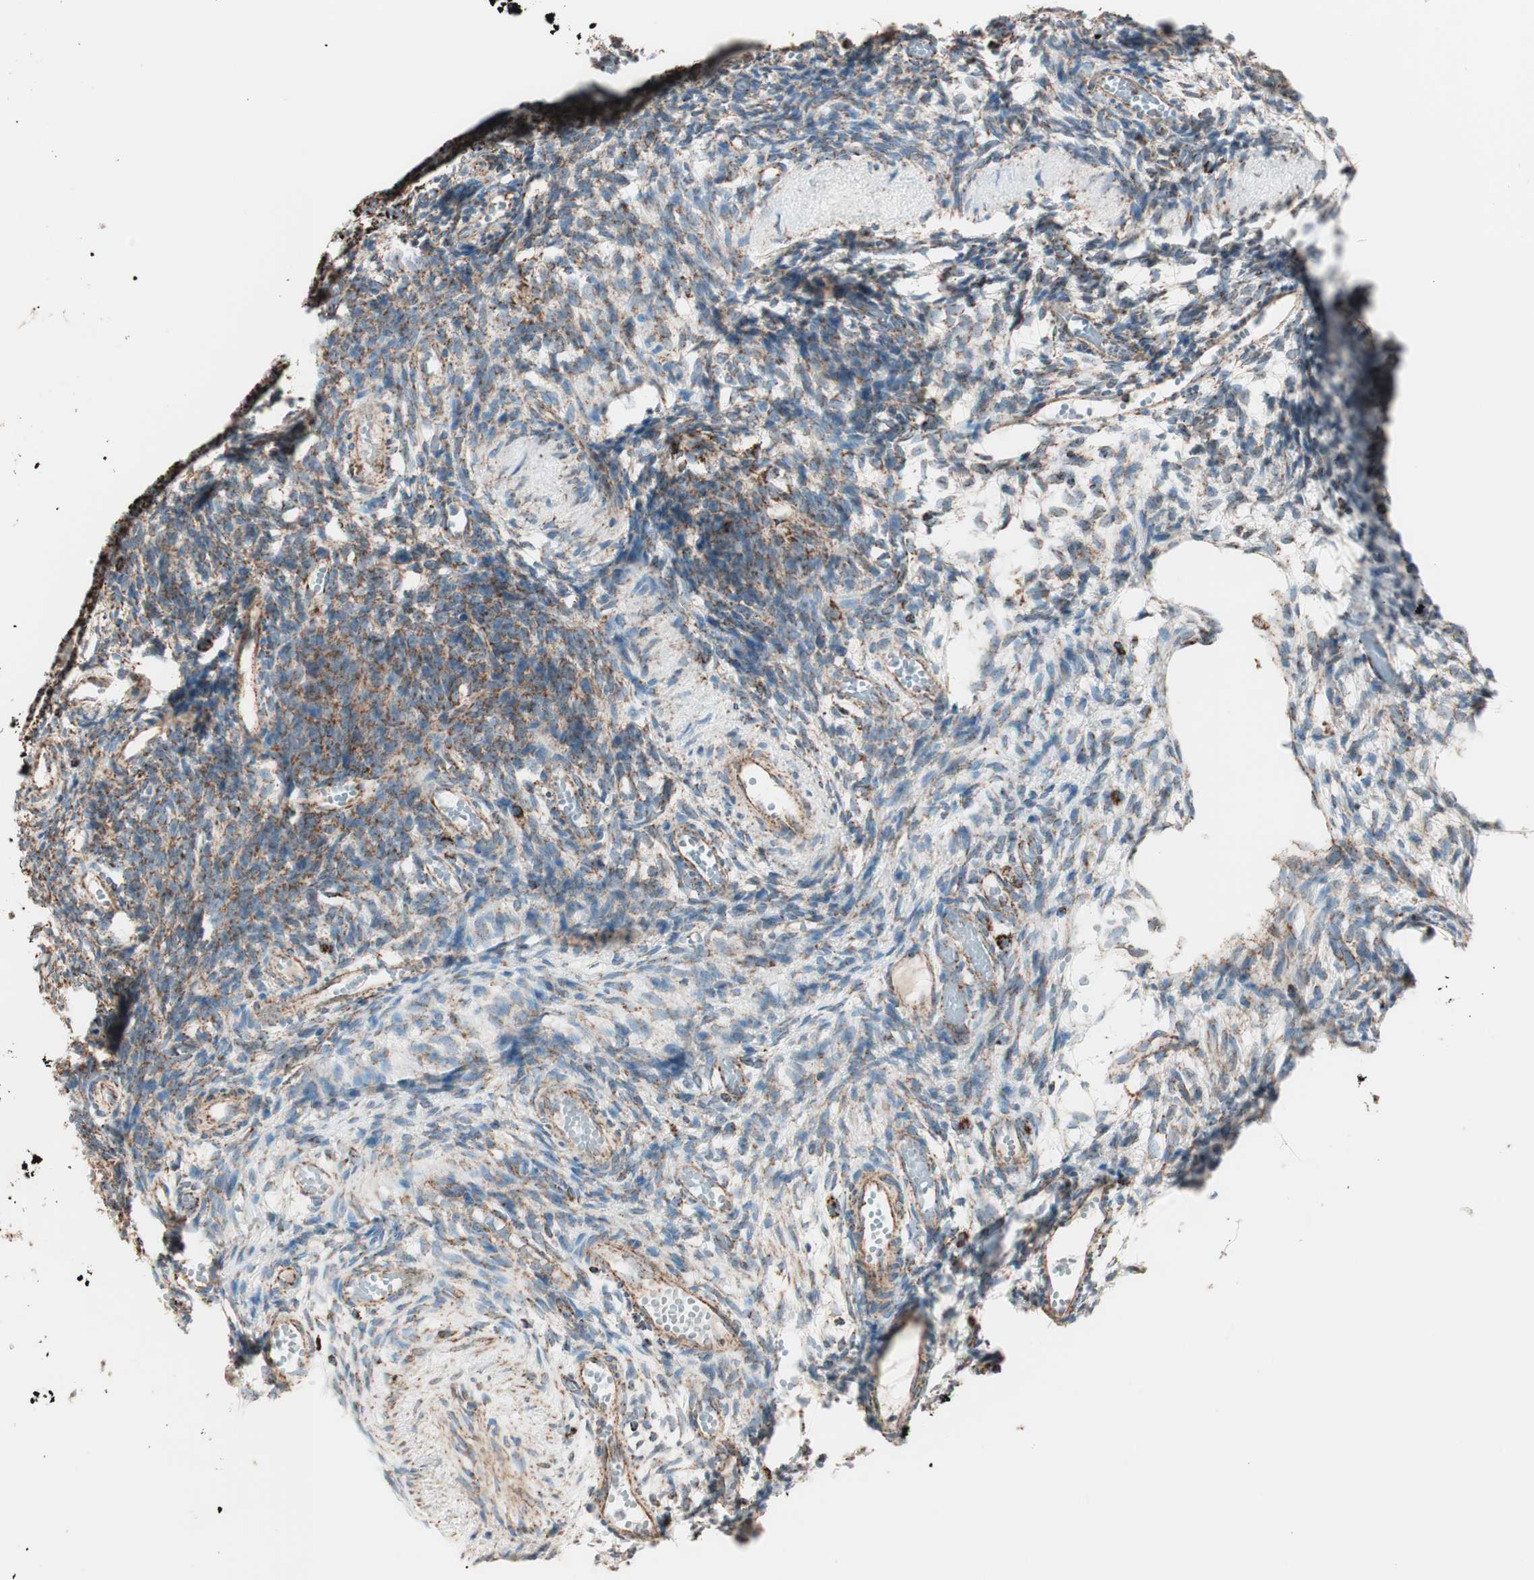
{"staining": {"intensity": "strong", "quantity": "25%-75%", "location": "cytoplasmic/membranous"}, "tissue": "ovary", "cell_type": "Ovarian stroma cells", "image_type": "normal", "snomed": [{"axis": "morphology", "description": "Normal tissue, NOS"}, {"axis": "topography", "description": "Ovary"}], "caption": "Ovarian stroma cells exhibit high levels of strong cytoplasmic/membranous positivity in about 25%-75% of cells in unremarkable human ovary. (DAB IHC with brightfield microscopy, high magnification).", "gene": "TOMM22", "patient": {"sex": "female", "age": 35}}